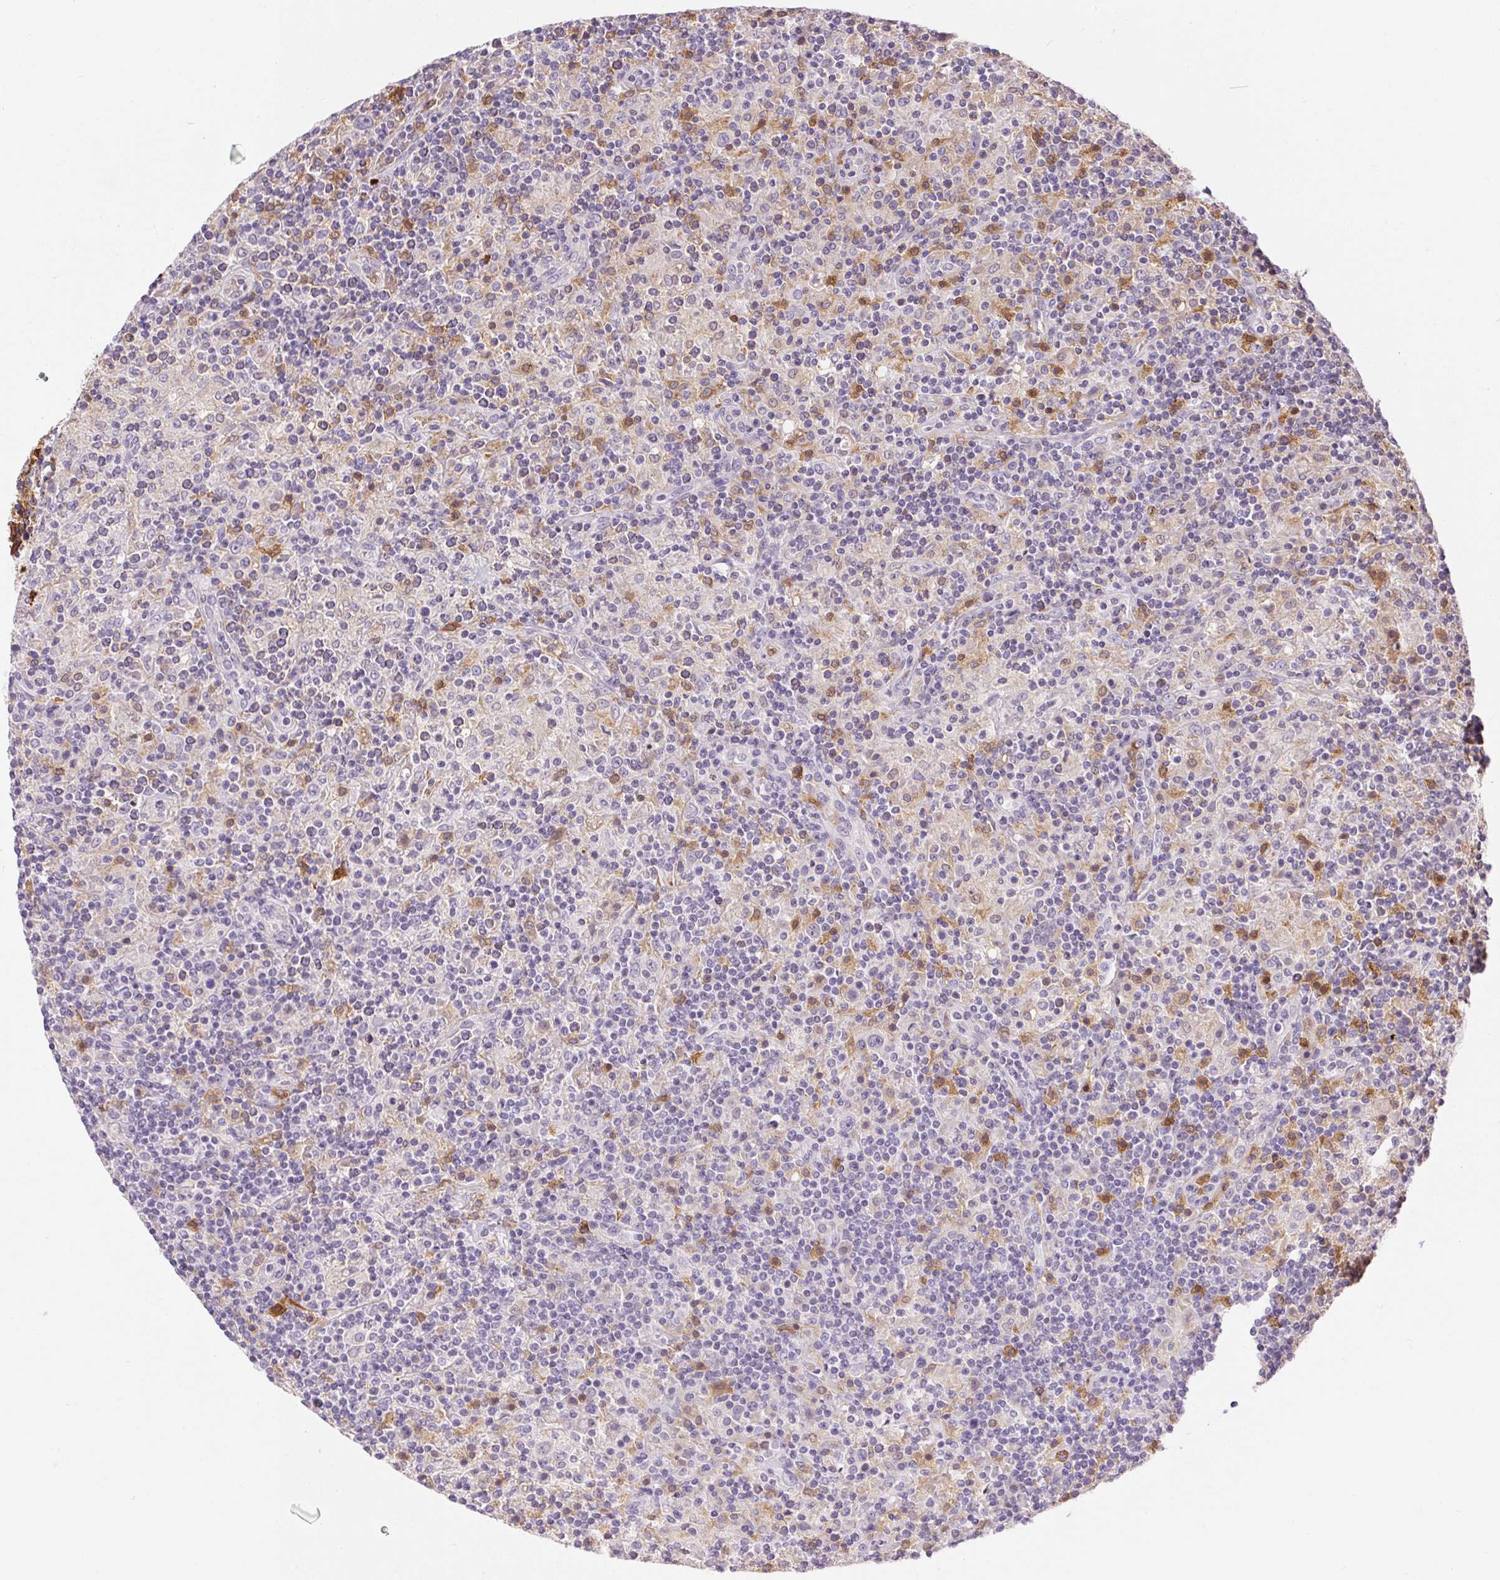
{"staining": {"intensity": "negative", "quantity": "none", "location": "none"}, "tissue": "lymphoma", "cell_type": "Tumor cells", "image_type": "cancer", "snomed": [{"axis": "morphology", "description": "Hodgkin's disease, NOS"}, {"axis": "topography", "description": "Lymph node"}], "caption": "This is a image of immunohistochemistry staining of lymphoma, which shows no expression in tumor cells.", "gene": "ORM1", "patient": {"sex": "male", "age": 70}}